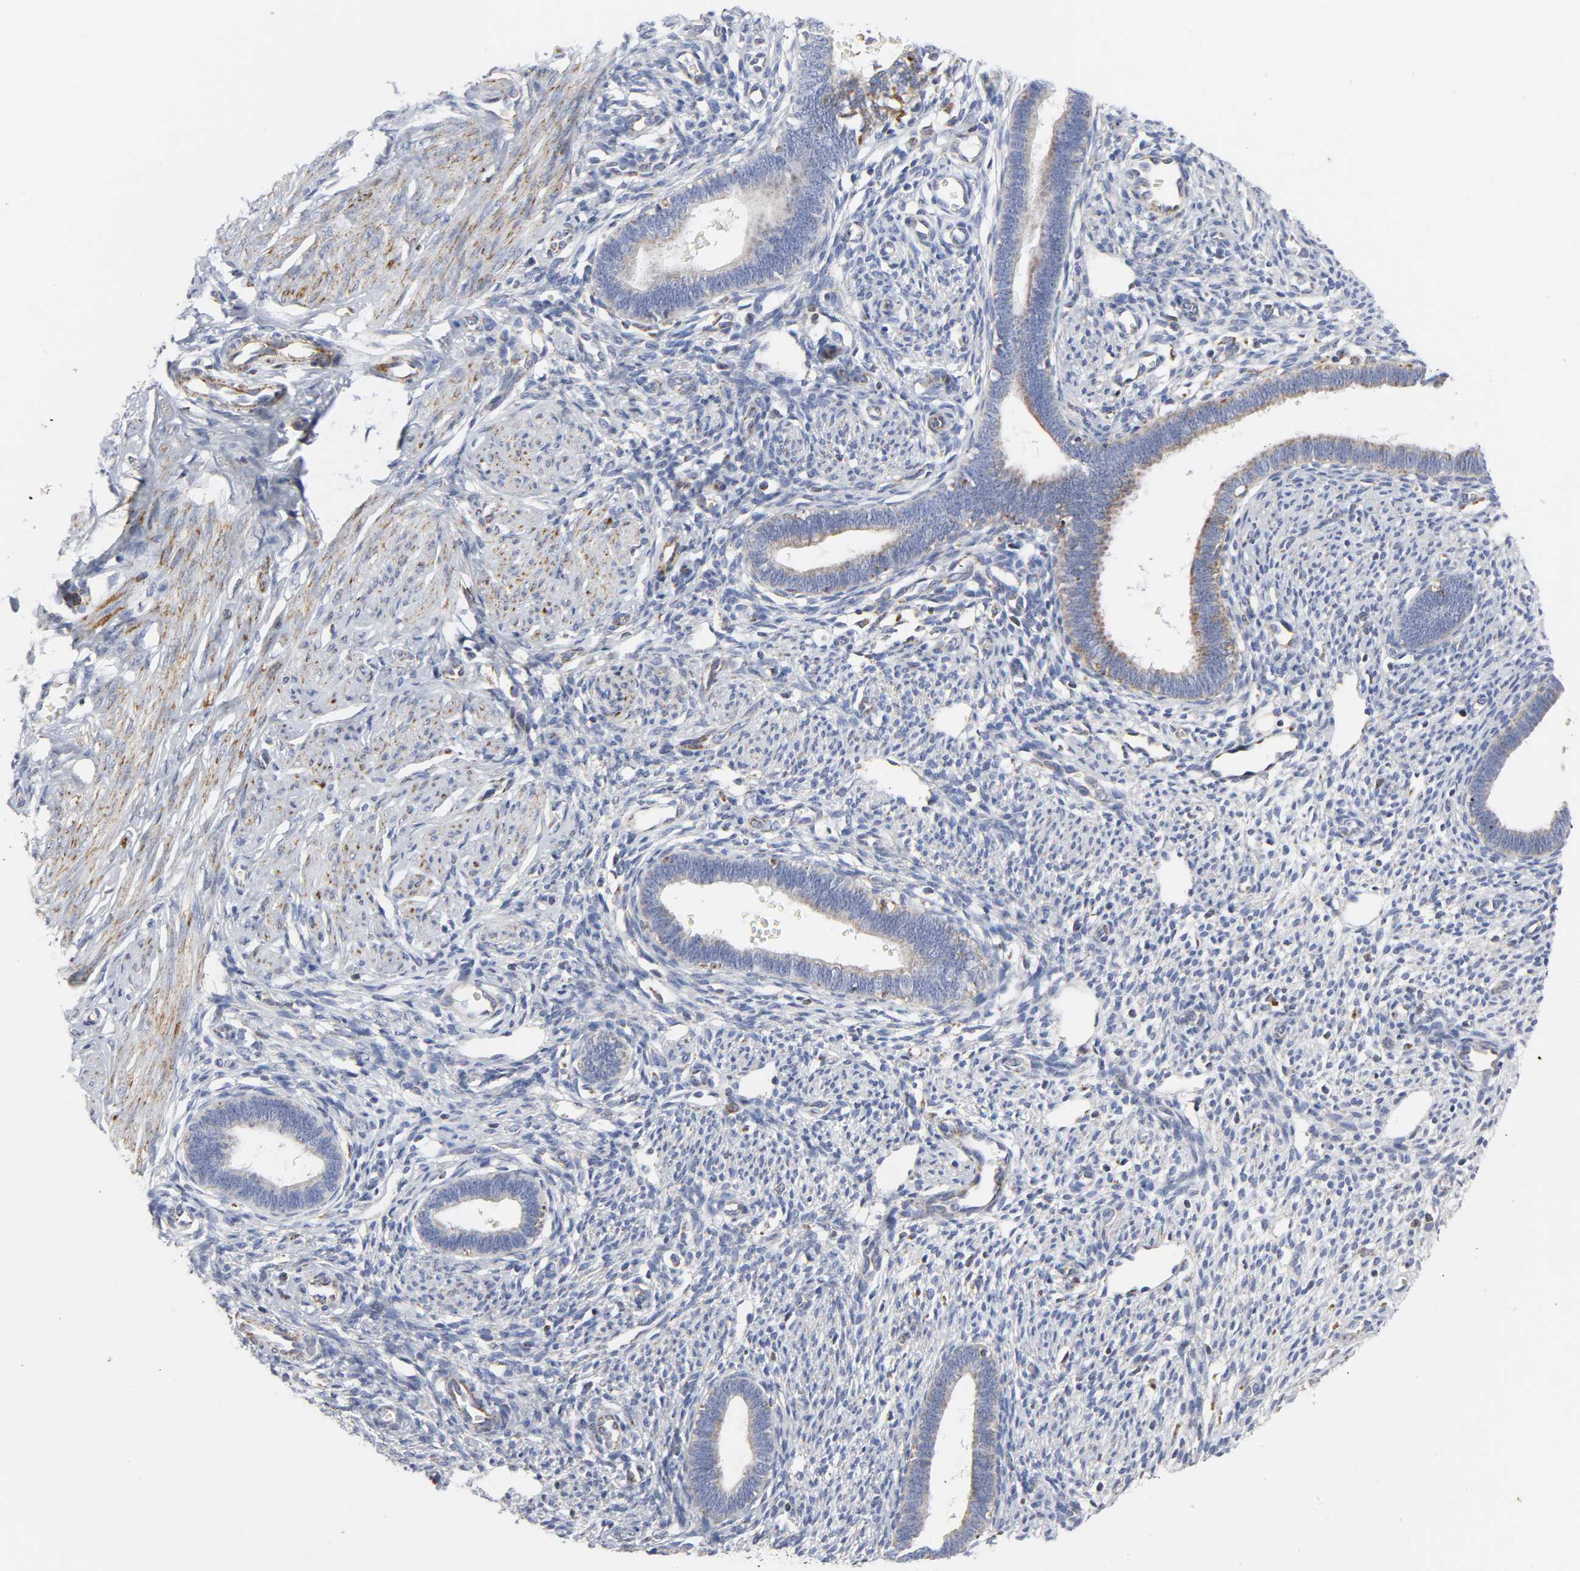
{"staining": {"intensity": "weak", "quantity": "25%-75%", "location": "cytoplasmic/membranous"}, "tissue": "endometrium", "cell_type": "Cells in endometrial stroma", "image_type": "normal", "snomed": [{"axis": "morphology", "description": "Normal tissue, NOS"}, {"axis": "topography", "description": "Endometrium"}], "caption": "Cells in endometrial stroma show weak cytoplasmic/membranous positivity in approximately 25%-75% of cells in unremarkable endometrium. The staining is performed using DAB (3,3'-diaminobenzidine) brown chromogen to label protein expression. The nuclei are counter-stained blue using hematoxylin.", "gene": "CYCS", "patient": {"sex": "female", "age": 27}}